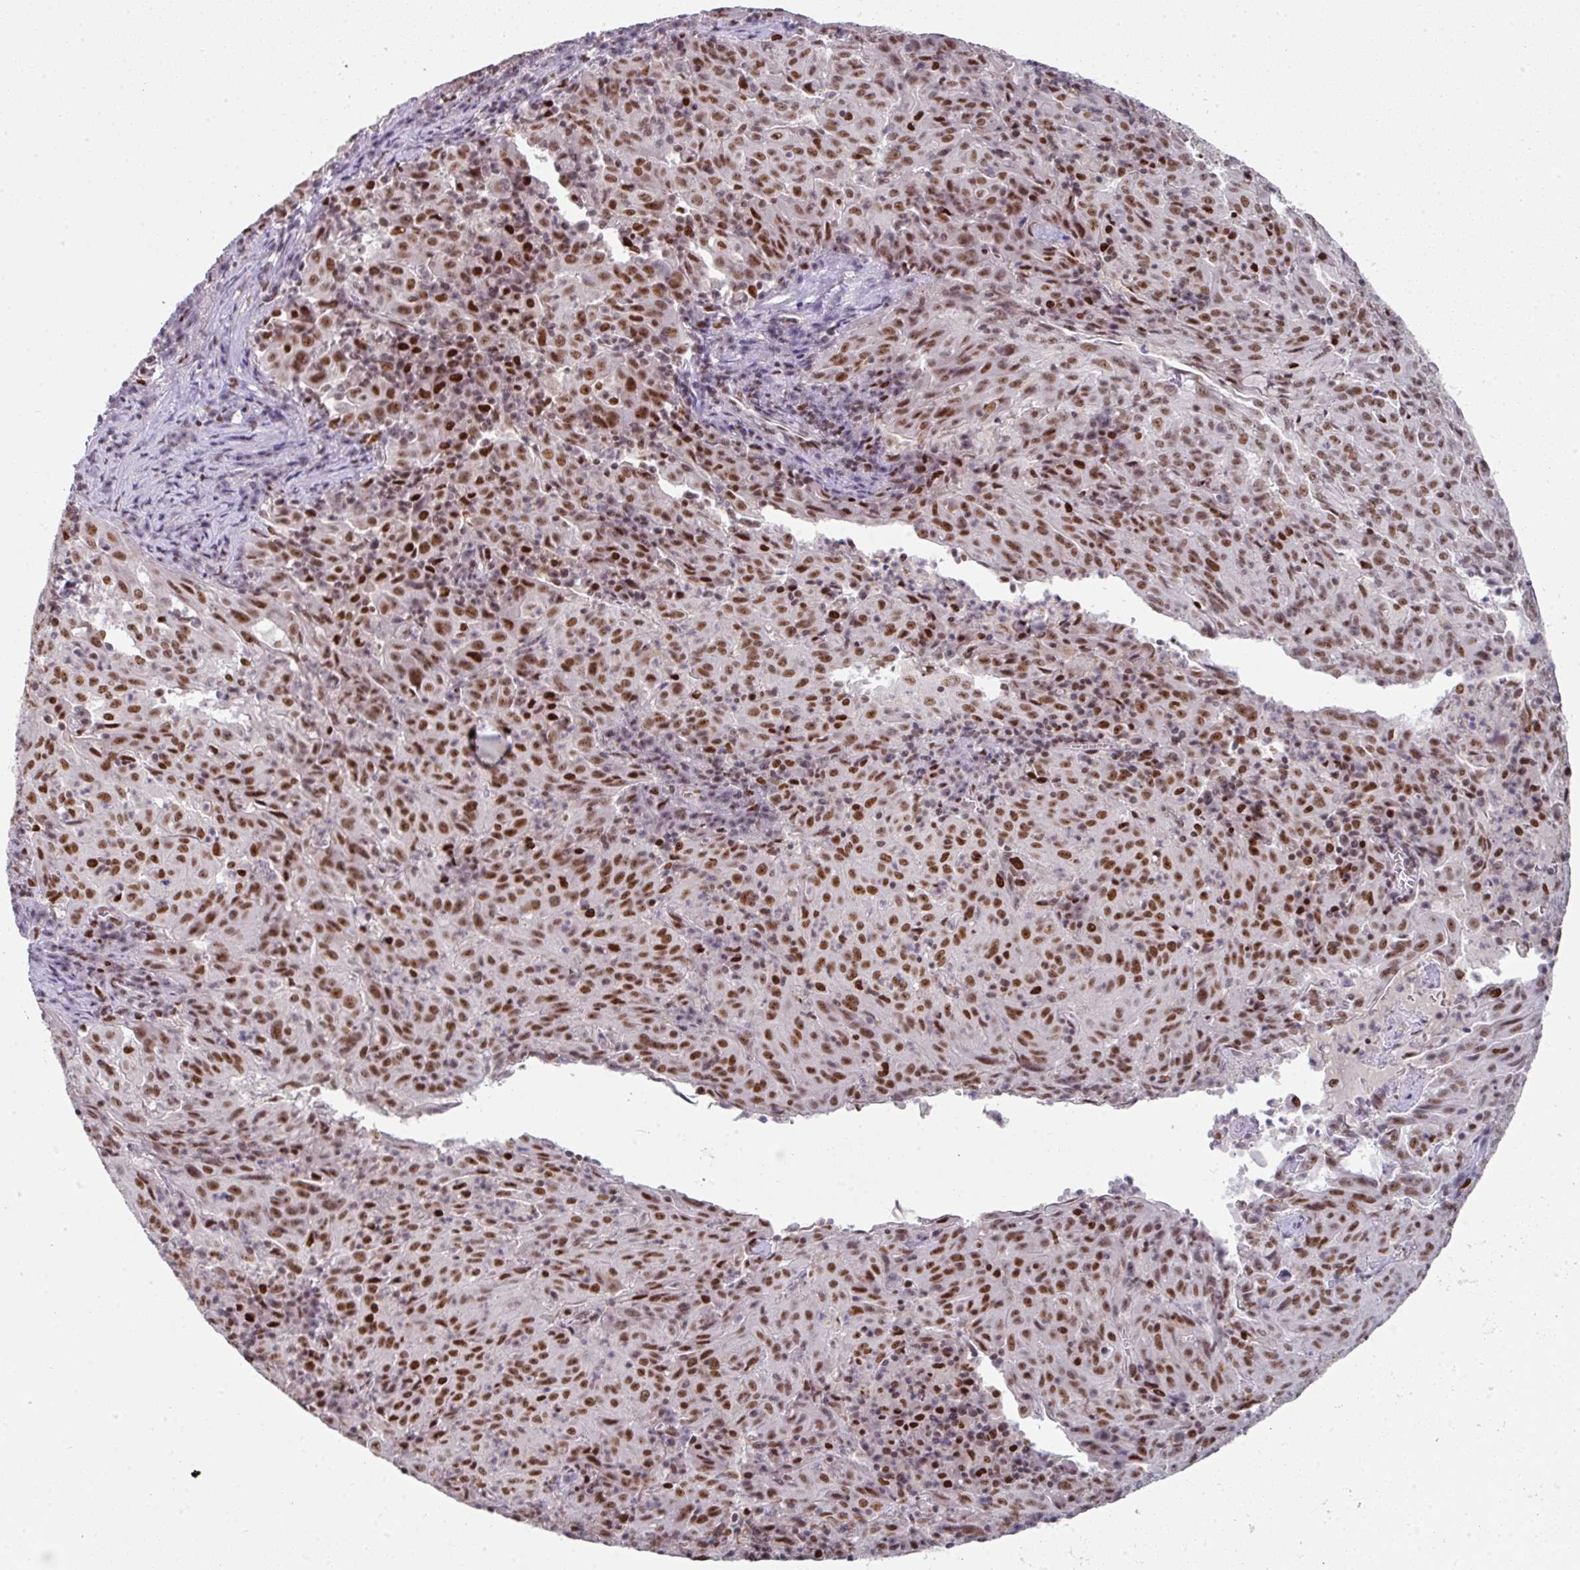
{"staining": {"intensity": "moderate", "quantity": ">75%", "location": "nuclear"}, "tissue": "pancreatic cancer", "cell_type": "Tumor cells", "image_type": "cancer", "snomed": [{"axis": "morphology", "description": "Adenocarcinoma, NOS"}, {"axis": "topography", "description": "Pancreas"}], "caption": "This is an image of immunohistochemistry (IHC) staining of adenocarcinoma (pancreatic), which shows moderate positivity in the nuclear of tumor cells.", "gene": "RAD50", "patient": {"sex": "male", "age": 63}}